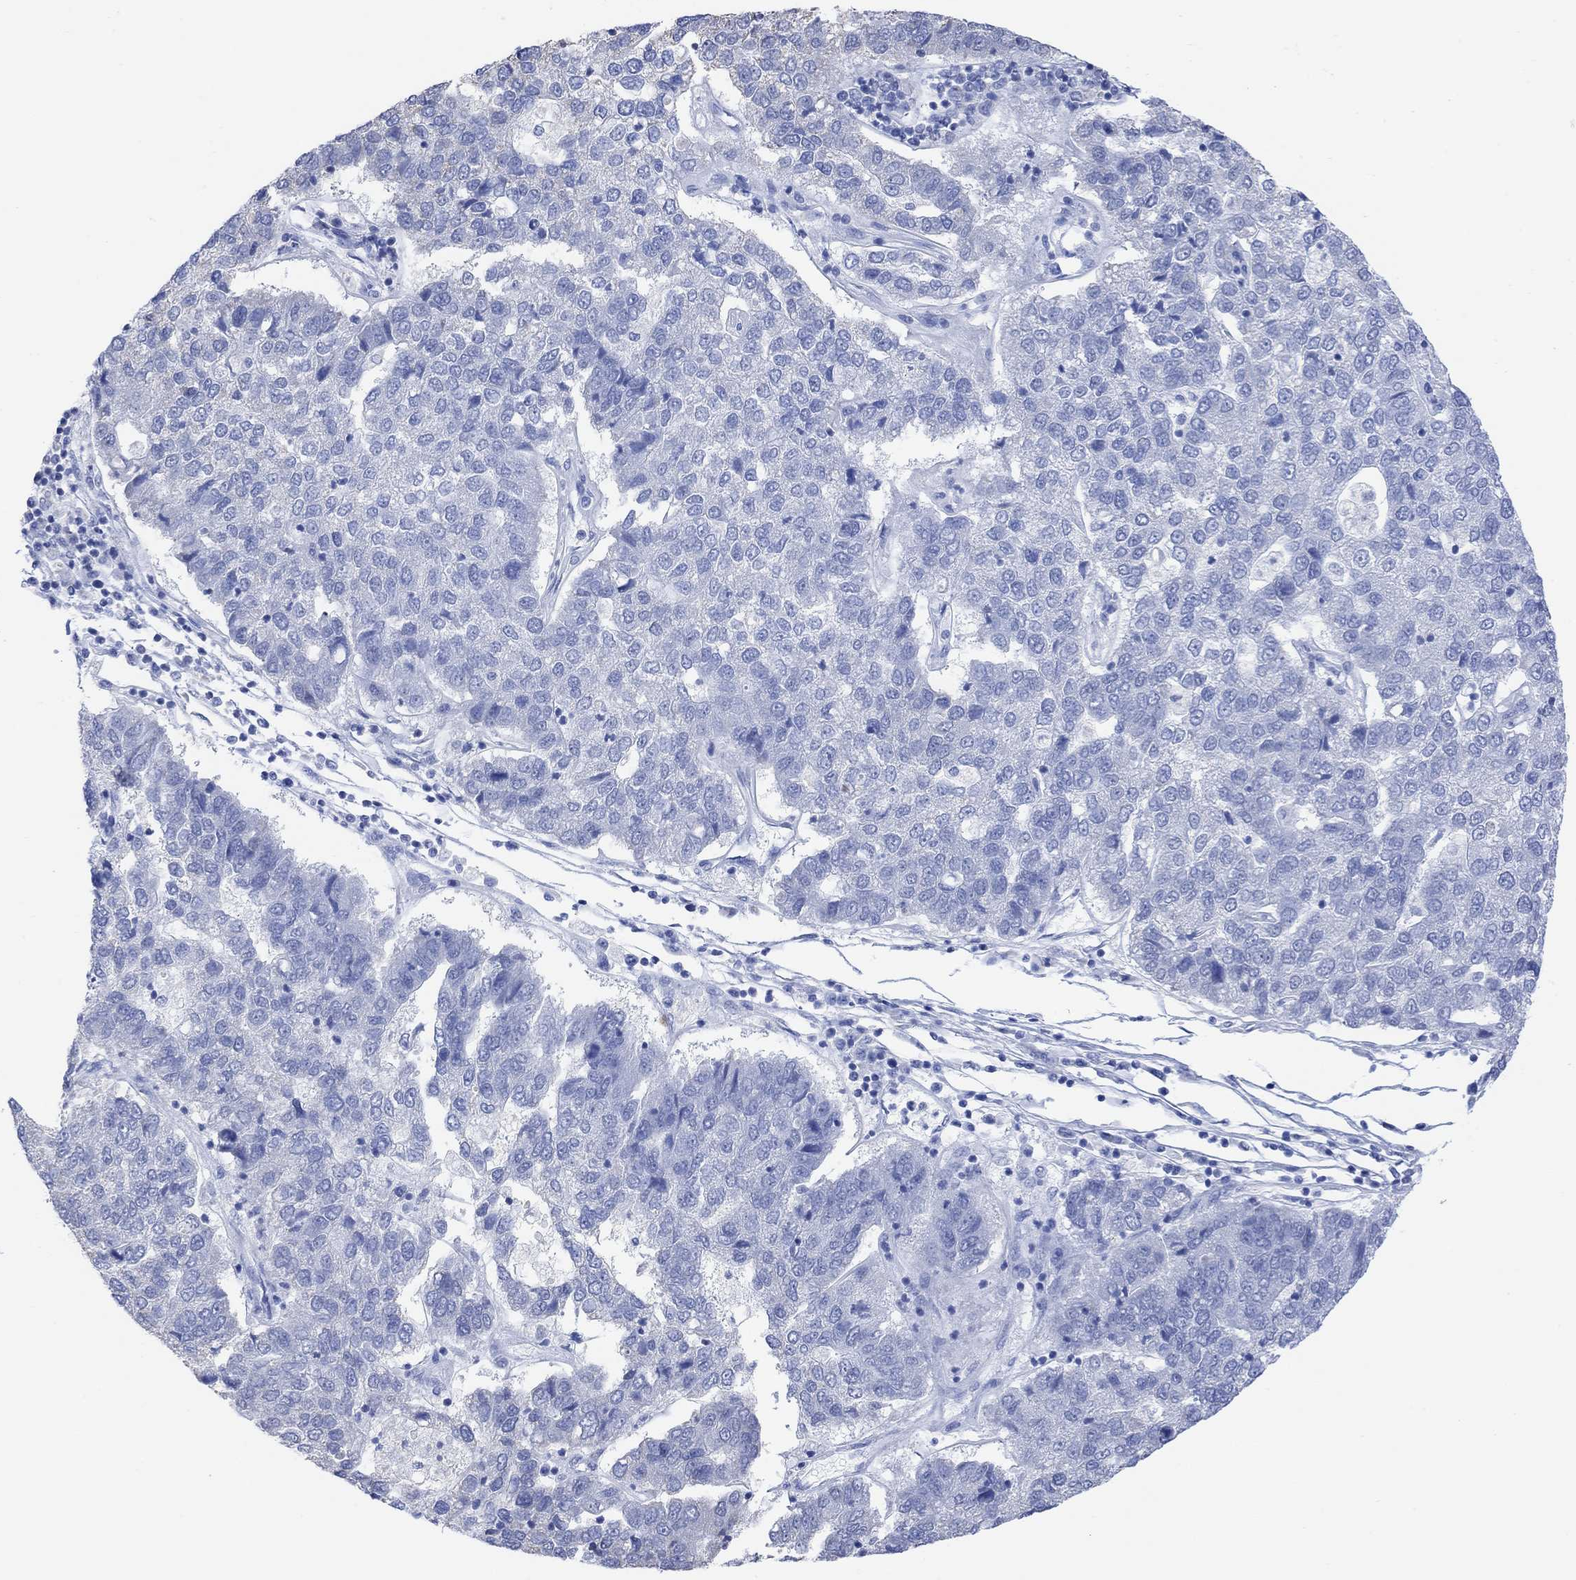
{"staining": {"intensity": "negative", "quantity": "none", "location": "none"}, "tissue": "pancreatic cancer", "cell_type": "Tumor cells", "image_type": "cancer", "snomed": [{"axis": "morphology", "description": "Adenocarcinoma, NOS"}, {"axis": "topography", "description": "Pancreas"}], "caption": "Tumor cells are negative for brown protein staining in pancreatic cancer (adenocarcinoma). (DAB (3,3'-diaminobenzidine) immunohistochemistry (IHC), high magnification).", "gene": "SYT12", "patient": {"sex": "female", "age": 61}}